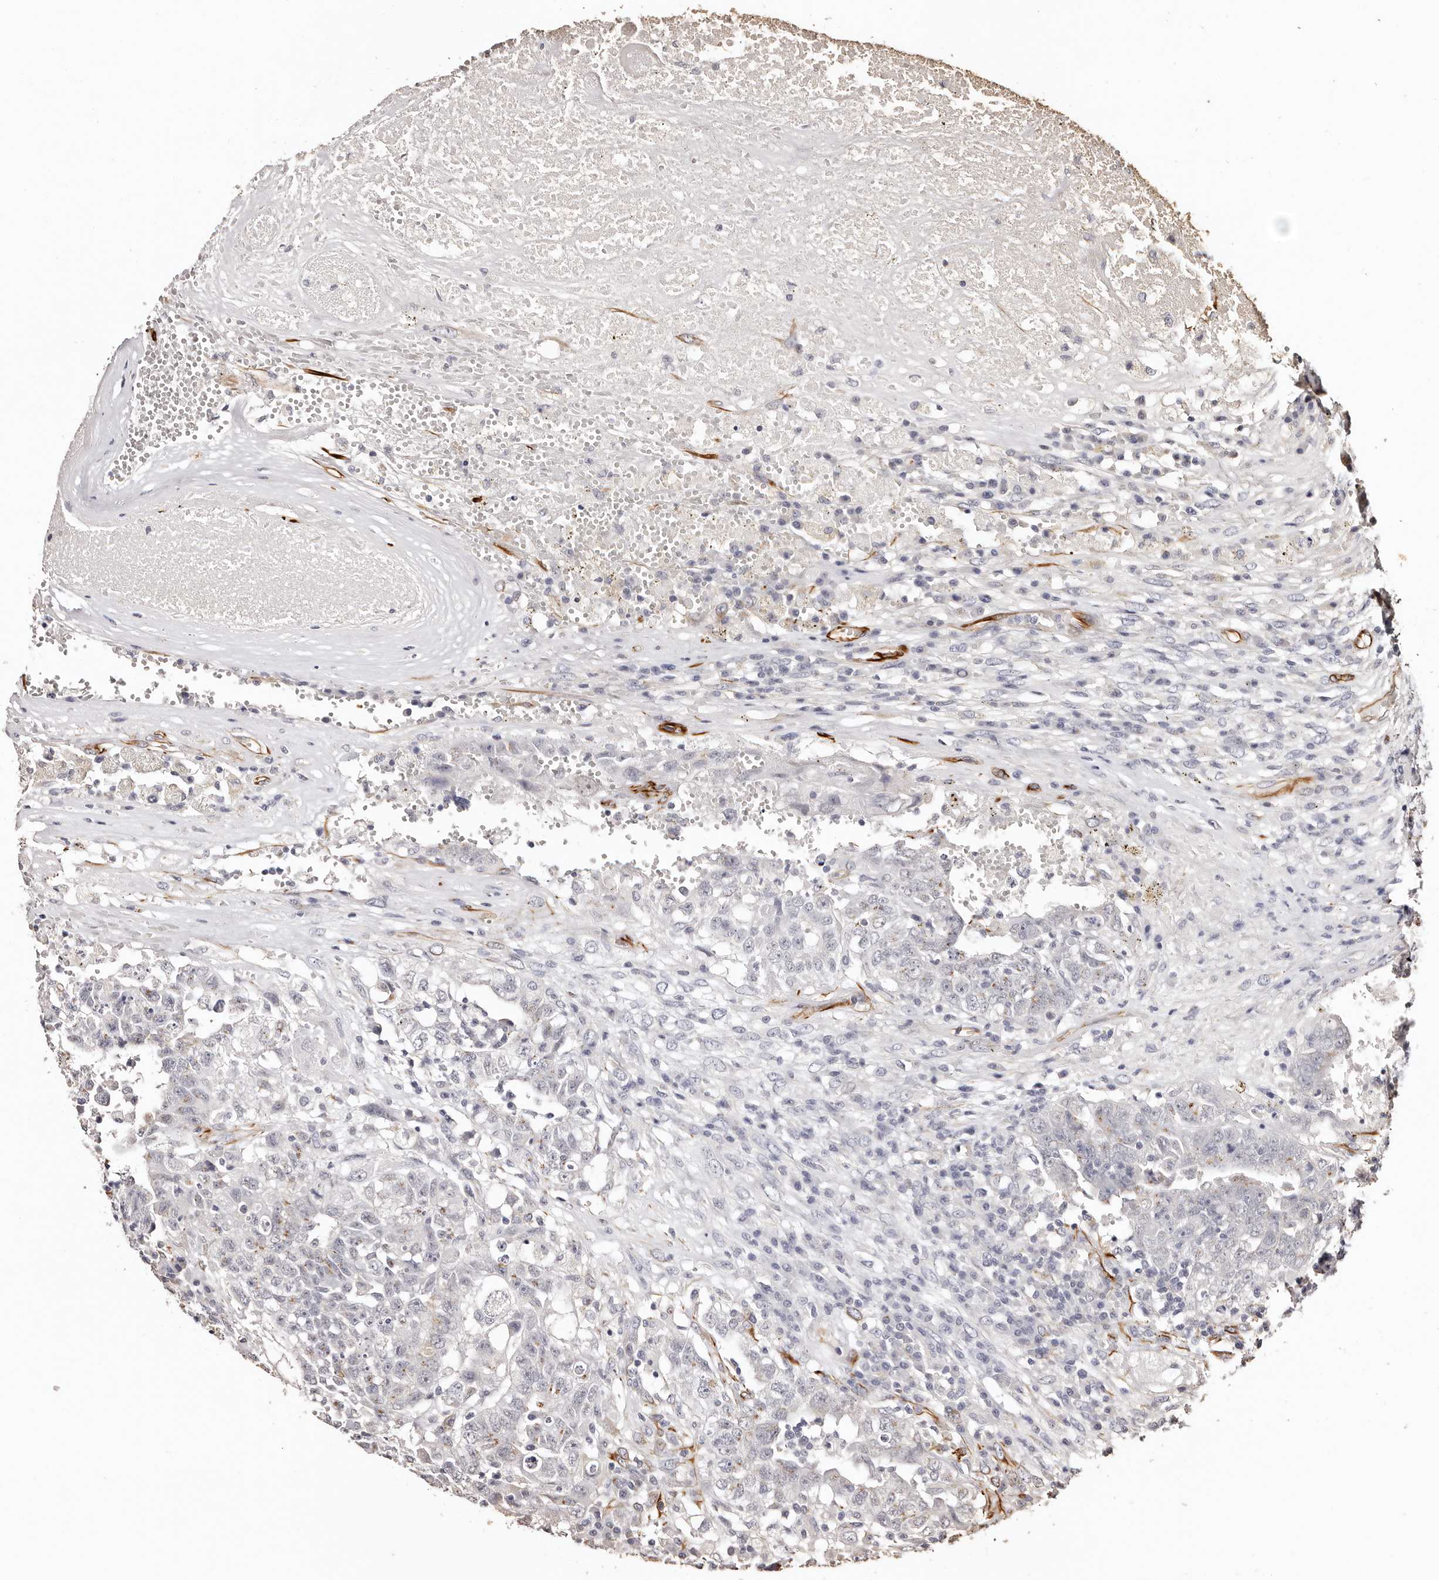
{"staining": {"intensity": "negative", "quantity": "none", "location": "none"}, "tissue": "testis cancer", "cell_type": "Tumor cells", "image_type": "cancer", "snomed": [{"axis": "morphology", "description": "Carcinoma, Embryonal, NOS"}, {"axis": "topography", "description": "Testis"}], "caption": "Tumor cells show no significant expression in testis cancer.", "gene": "ZNF557", "patient": {"sex": "male", "age": 26}}